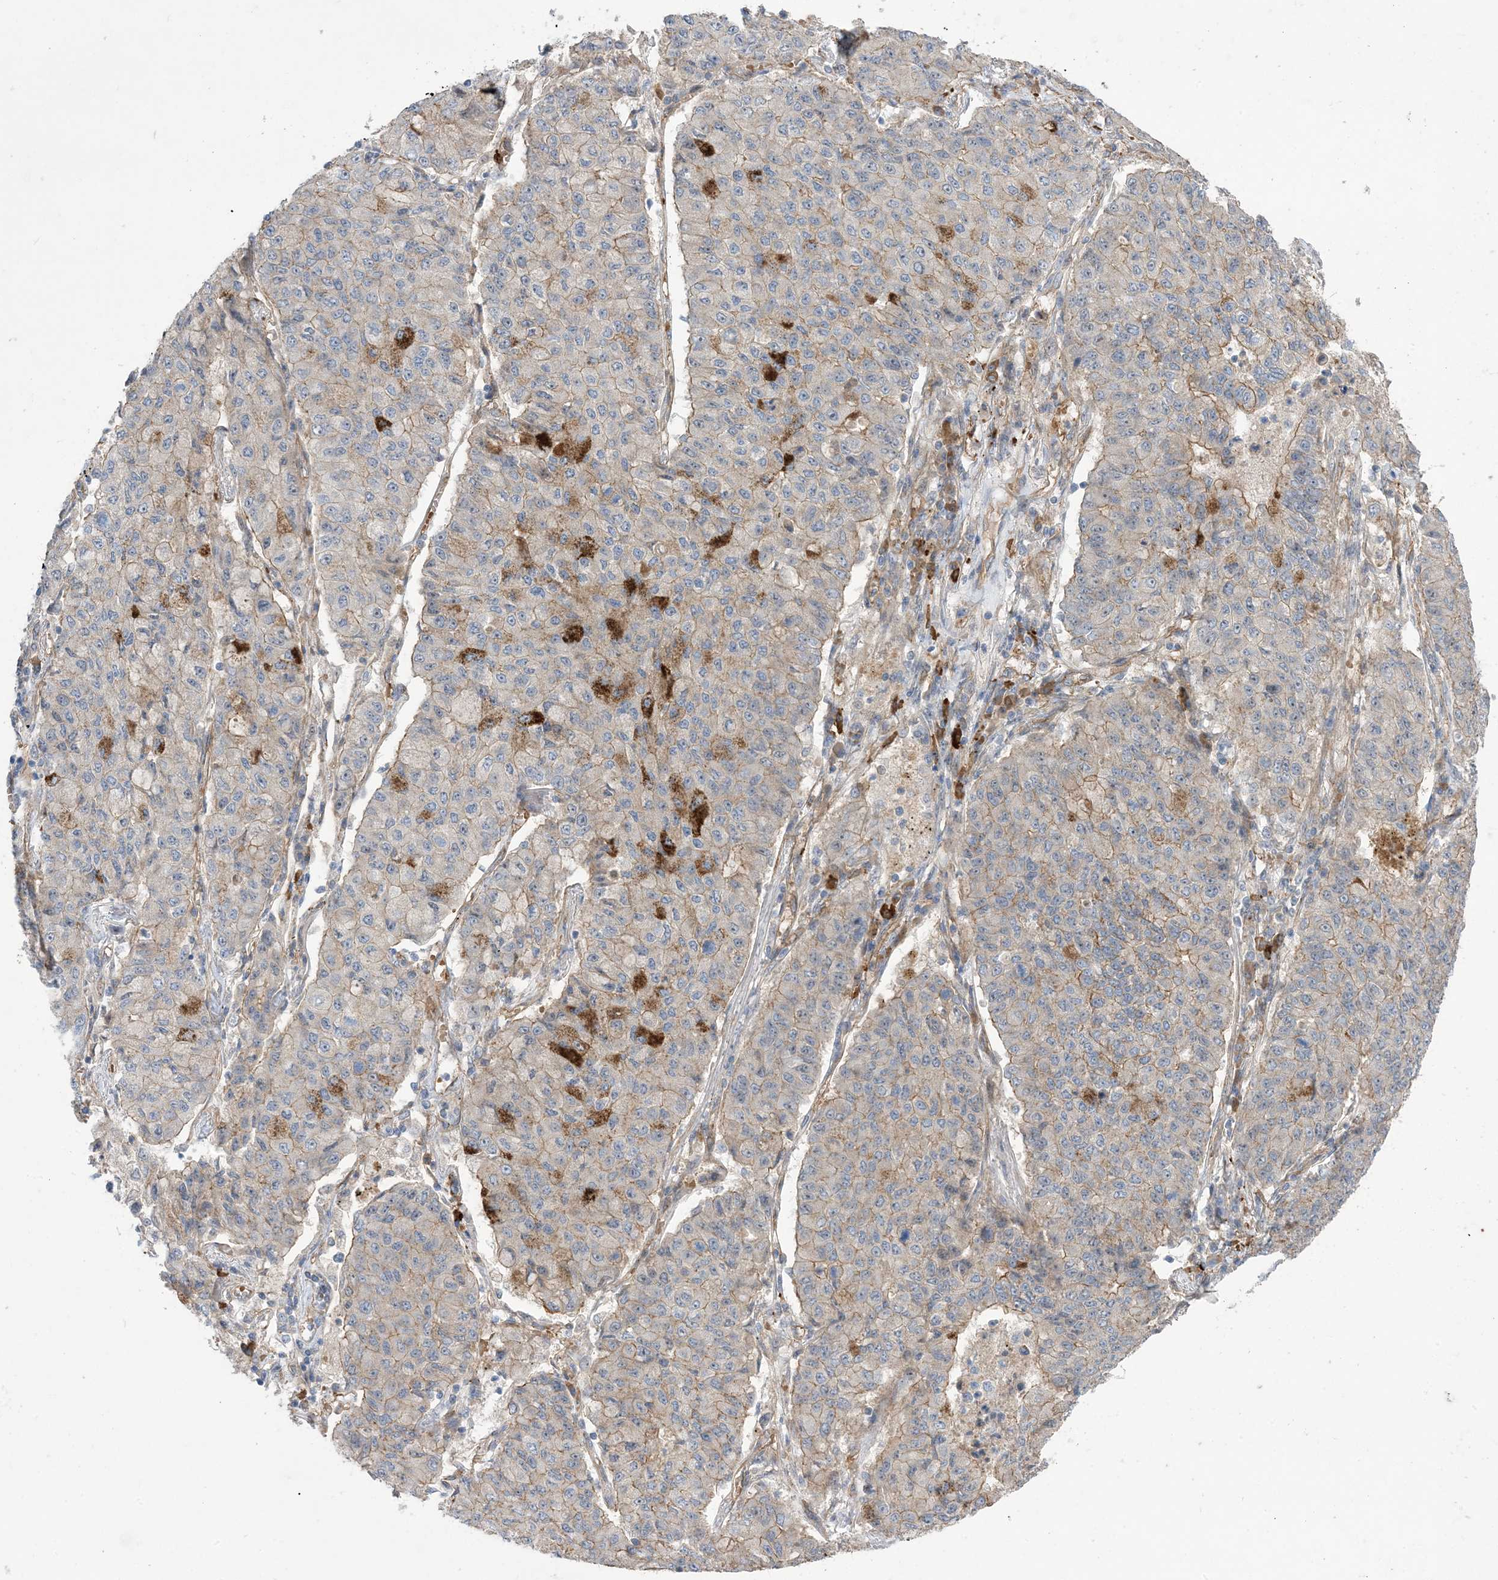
{"staining": {"intensity": "weak", "quantity": "25%-75%", "location": "cytoplasmic/membranous"}, "tissue": "lung cancer", "cell_type": "Tumor cells", "image_type": "cancer", "snomed": [{"axis": "morphology", "description": "Squamous cell carcinoma, NOS"}, {"axis": "topography", "description": "Lung"}], "caption": "Tumor cells reveal low levels of weak cytoplasmic/membranous positivity in about 25%-75% of cells in lung cancer (squamous cell carcinoma).", "gene": "AOC1", "patient": {"sex": "male", "age": 74}}